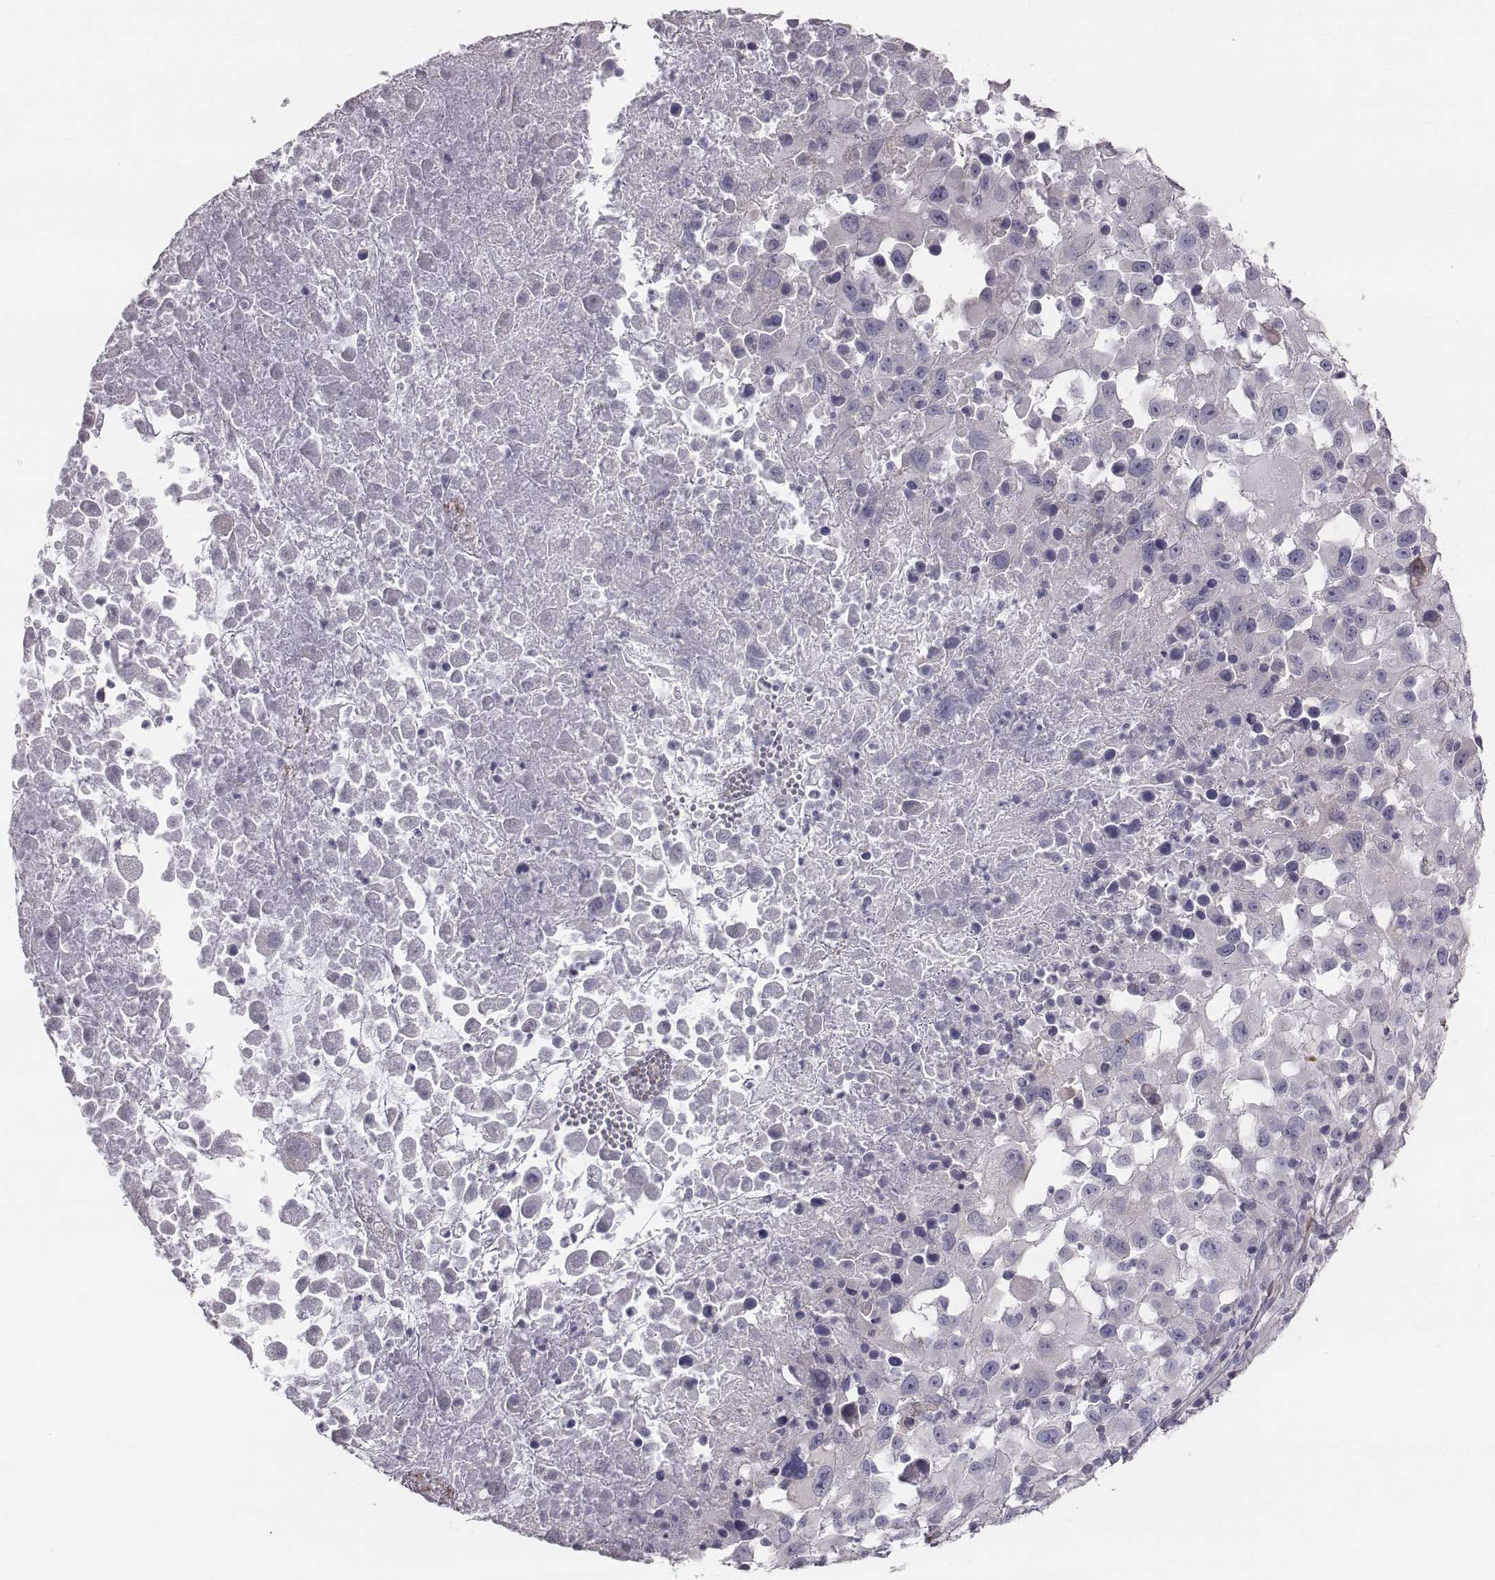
{"staining": {"intensity": "negative", "quantity": "none", "location": "none"}, "tissue": "melanoma", "cell_type": "Tumor cells", "image_type": "cancer", "snomed": [{"axis": "morphology", "description": "Malignant melanoma, Metastatic site"}, {"axis": "topography", "description": "Soft tissue"}], "caption": "A high-resolution photomicrograph shows immunohistochemistry staining of melanoma, which displays no significant expression in tumor cells.", "gene": "PRKCZ", "patient": {"sex": "male", "age": 50}}